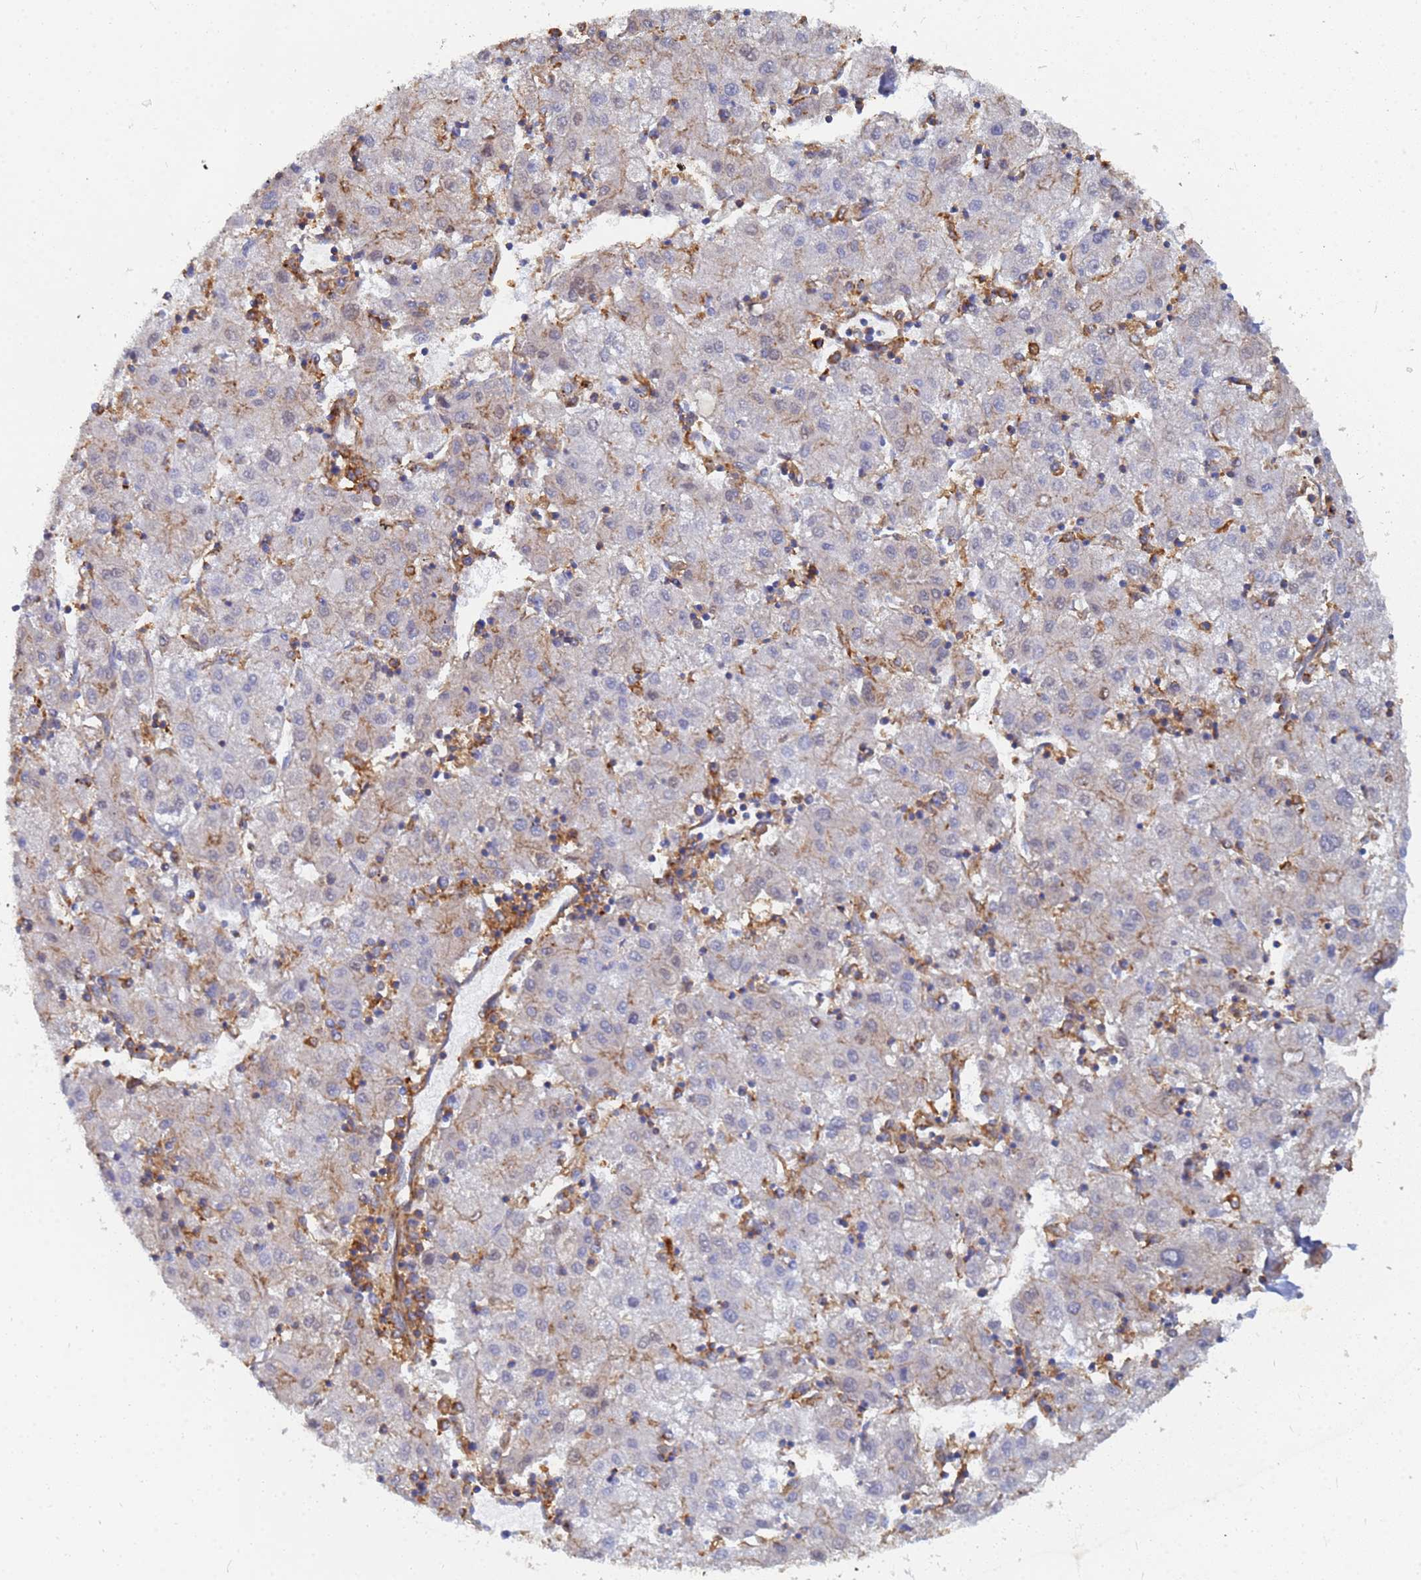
{"staining": {"intensity": "weak", "quantity": "<25%", "location": "cytoplasmic/membranous"}, "tissue": "liver cancer", "cell_type": "Tumor cells", "image_type": "cancer", "snomed": [{"axis": "morphology", "description": "Carcinoma, Hepatocellular, NOS"}, {"axis": "topography", "description": "Liver"}], "caption": "The immunohistochemistry photomicrograph has no significant staining in tumor cells of liver cancer tissue.", "gene": "GPR42", "patient": {"sex": "male", "age": 72}}